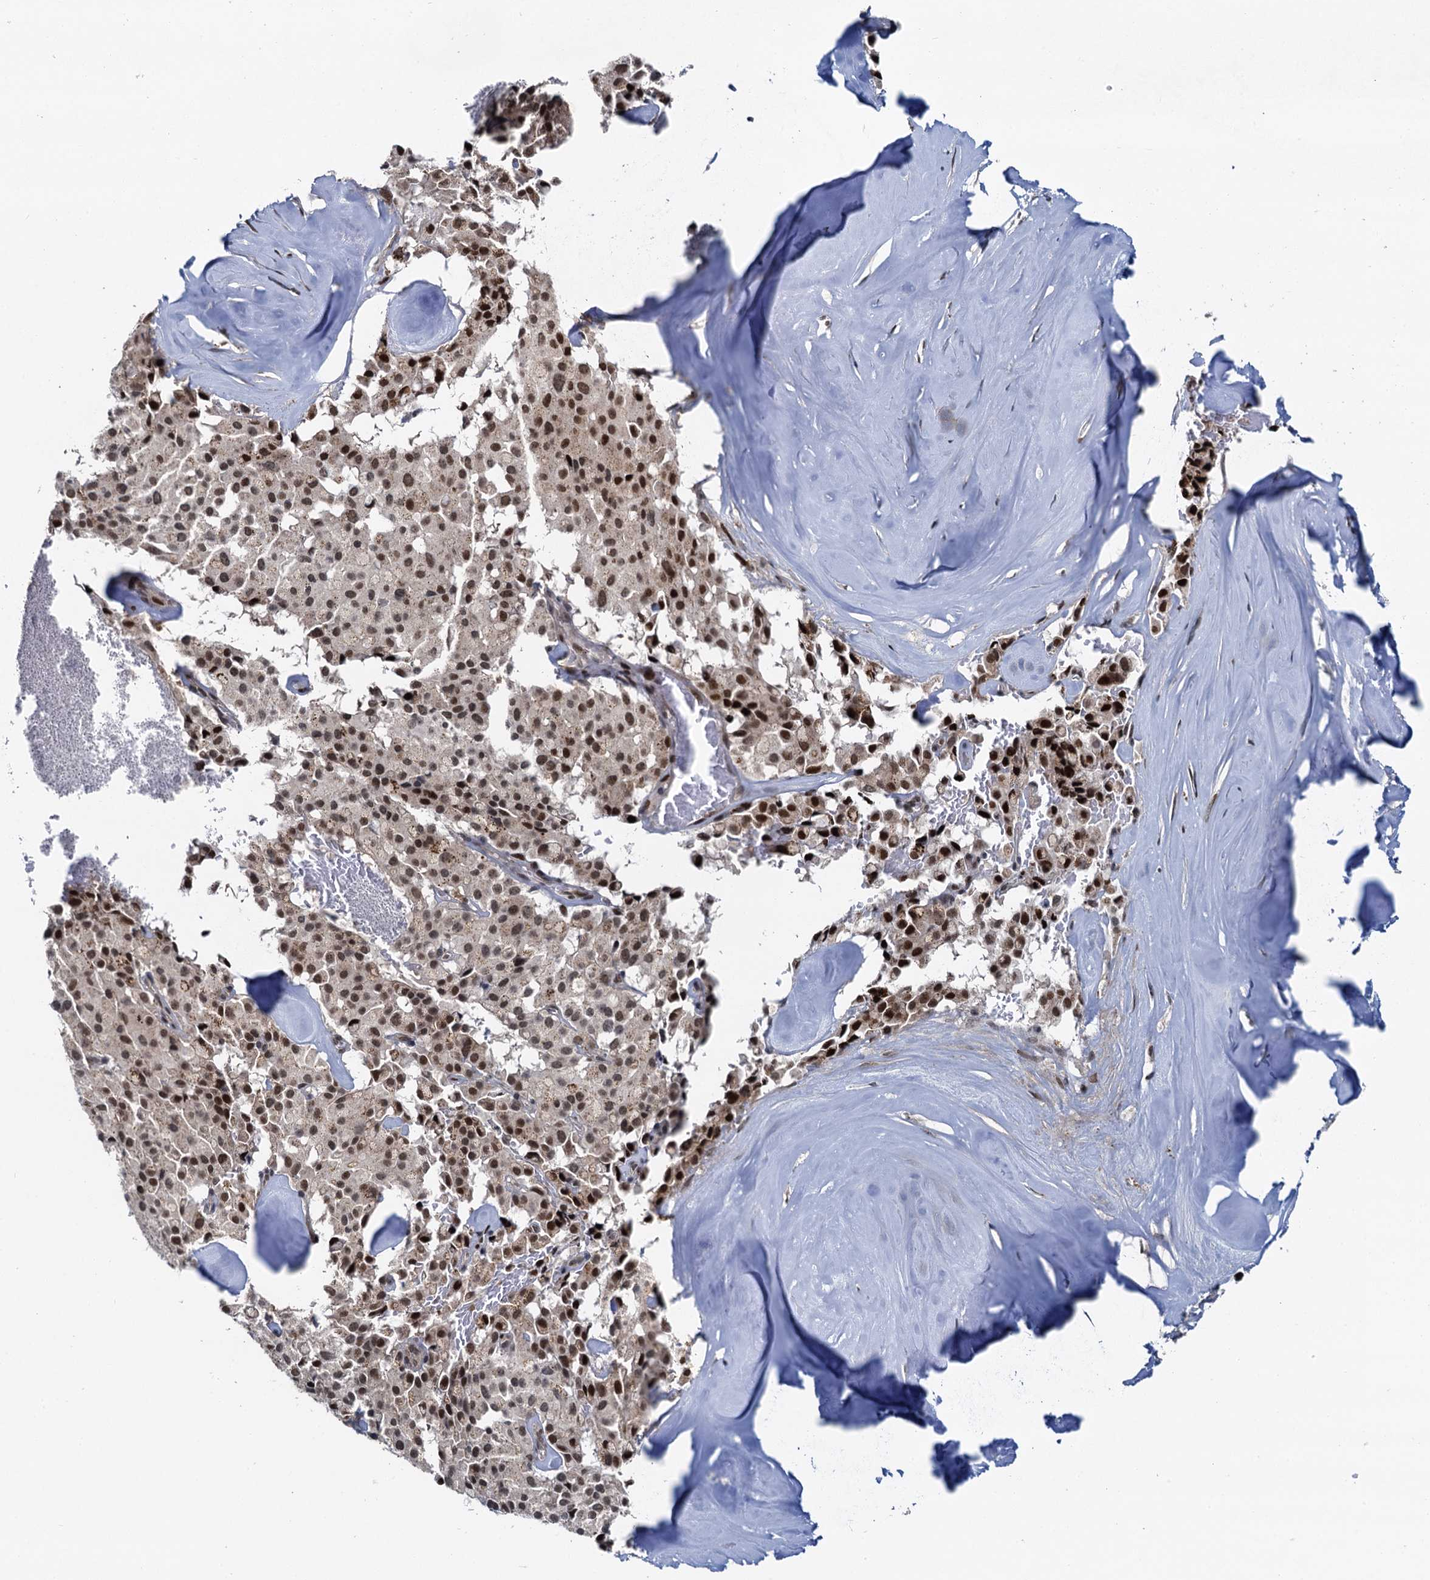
{"staining": {"intensity": "moderate", "quantity": ">75%", "location": "nuclear"}, "tissue": "pancreatic cancer", "cell_type": "Tumor cells", "image_type": "cancer", "snomed": [{"axis": "morphology", "description": "Adenocarcinoma, NOS"}, {"axis": "topography", "description": "Pancreas"}], "caption": "There is medium levels of moderate nuclear staining in tumor cells of pancreatic cancer (adenocarcinoma), as demonstrated by immunohistochemical staining (brown color).", "gene": "RUFY2", "patient": {"sex": "male", "age": 65}}